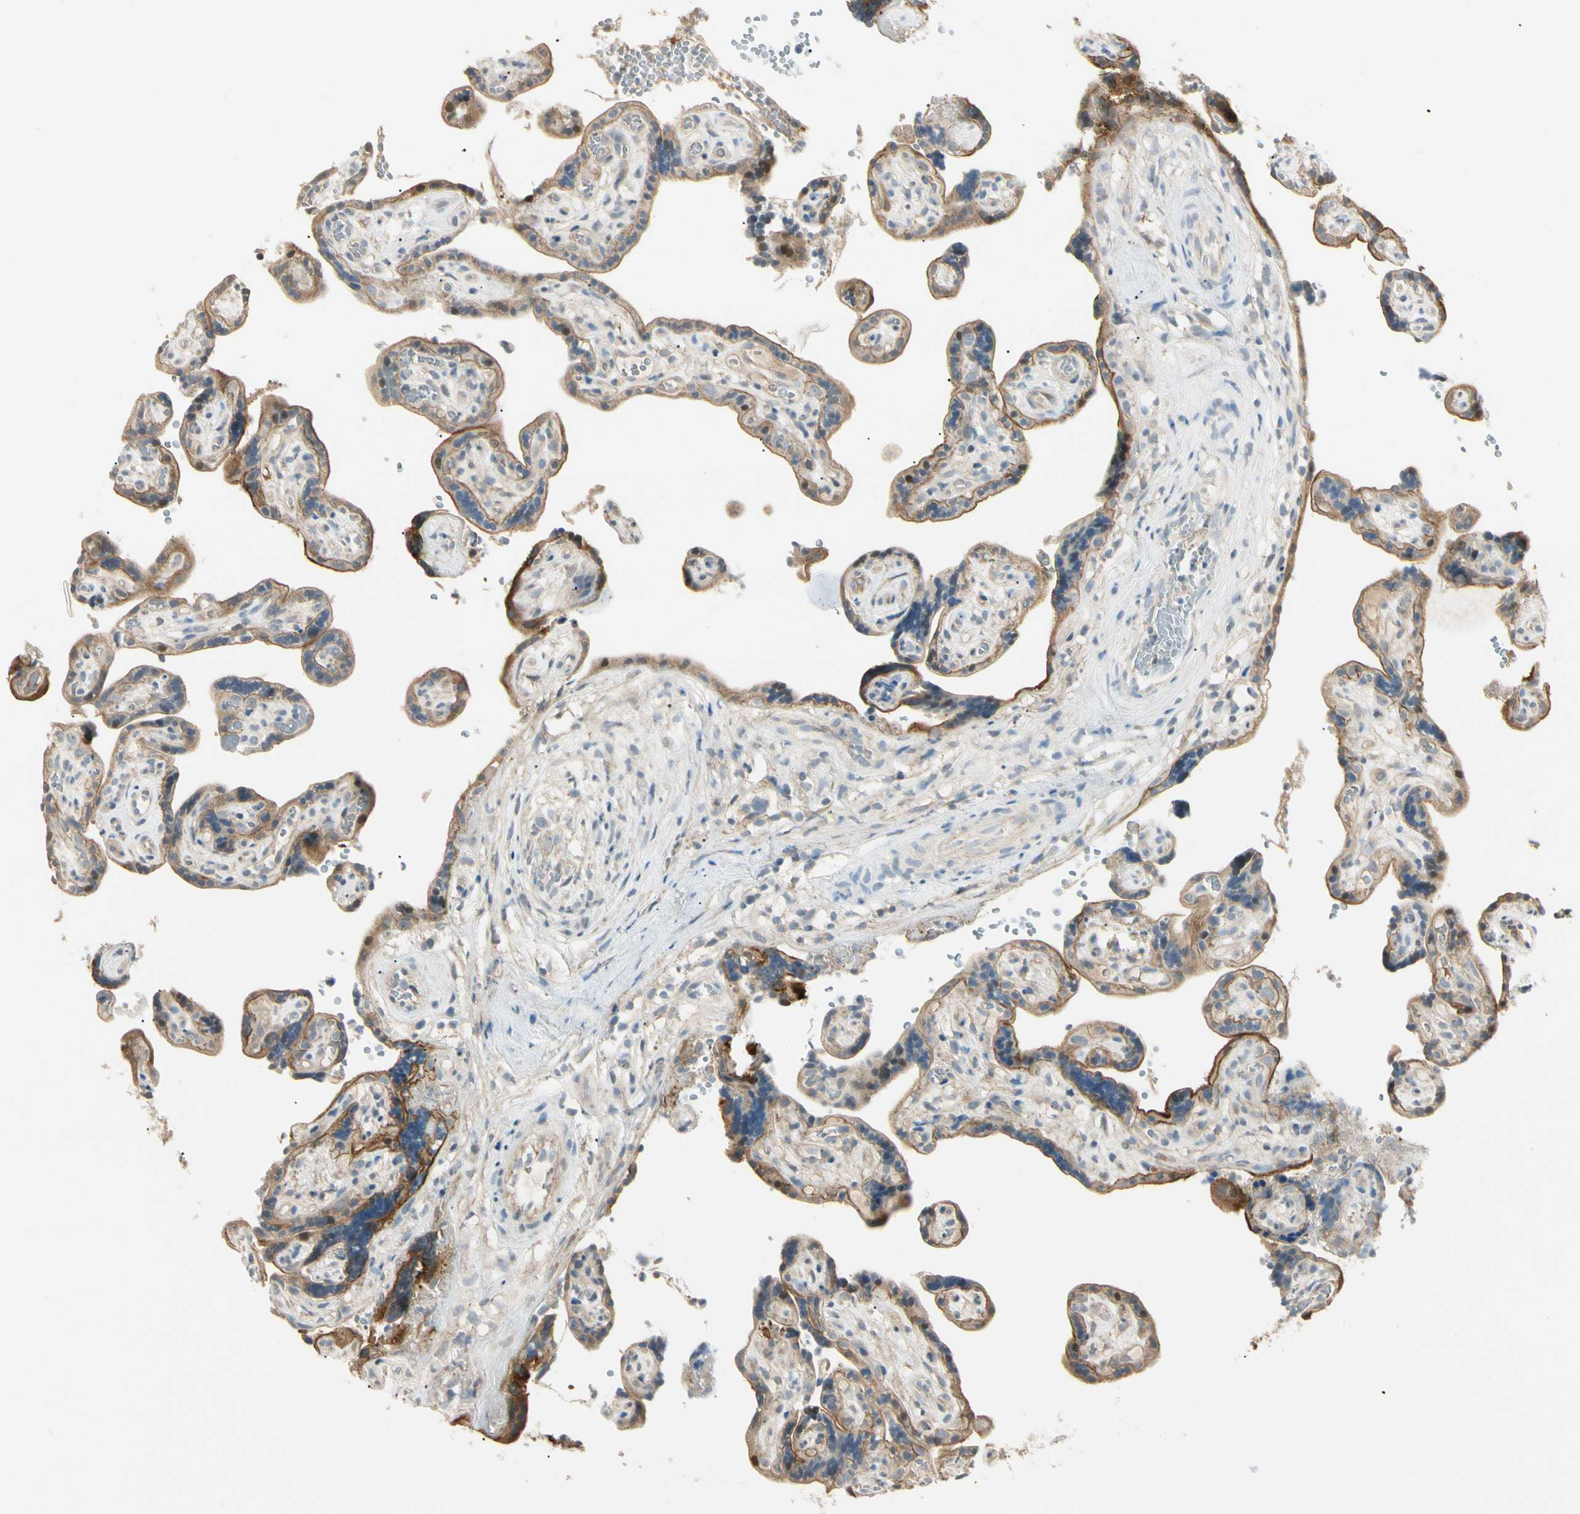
{"staining": {"intensity": "weak", "quantity": ">75%", "location": "cytoplasmic/membranous"}, "tissue": "placenta", "cell_type": "Decidual cells", "image_type": "normal", "snomed": [{"axis": "morphology", "description": "Normal tissue, NOS"}, {"axis": "topography", "description": "Placenta"}], "caption": "IHC of normal placenta reveals low levels of weak cytoplasmic/membranous positivity in approximately >75% of decidual cells.", "gene": "P3H2", "patient": {"sex": "female", "age": 30}}